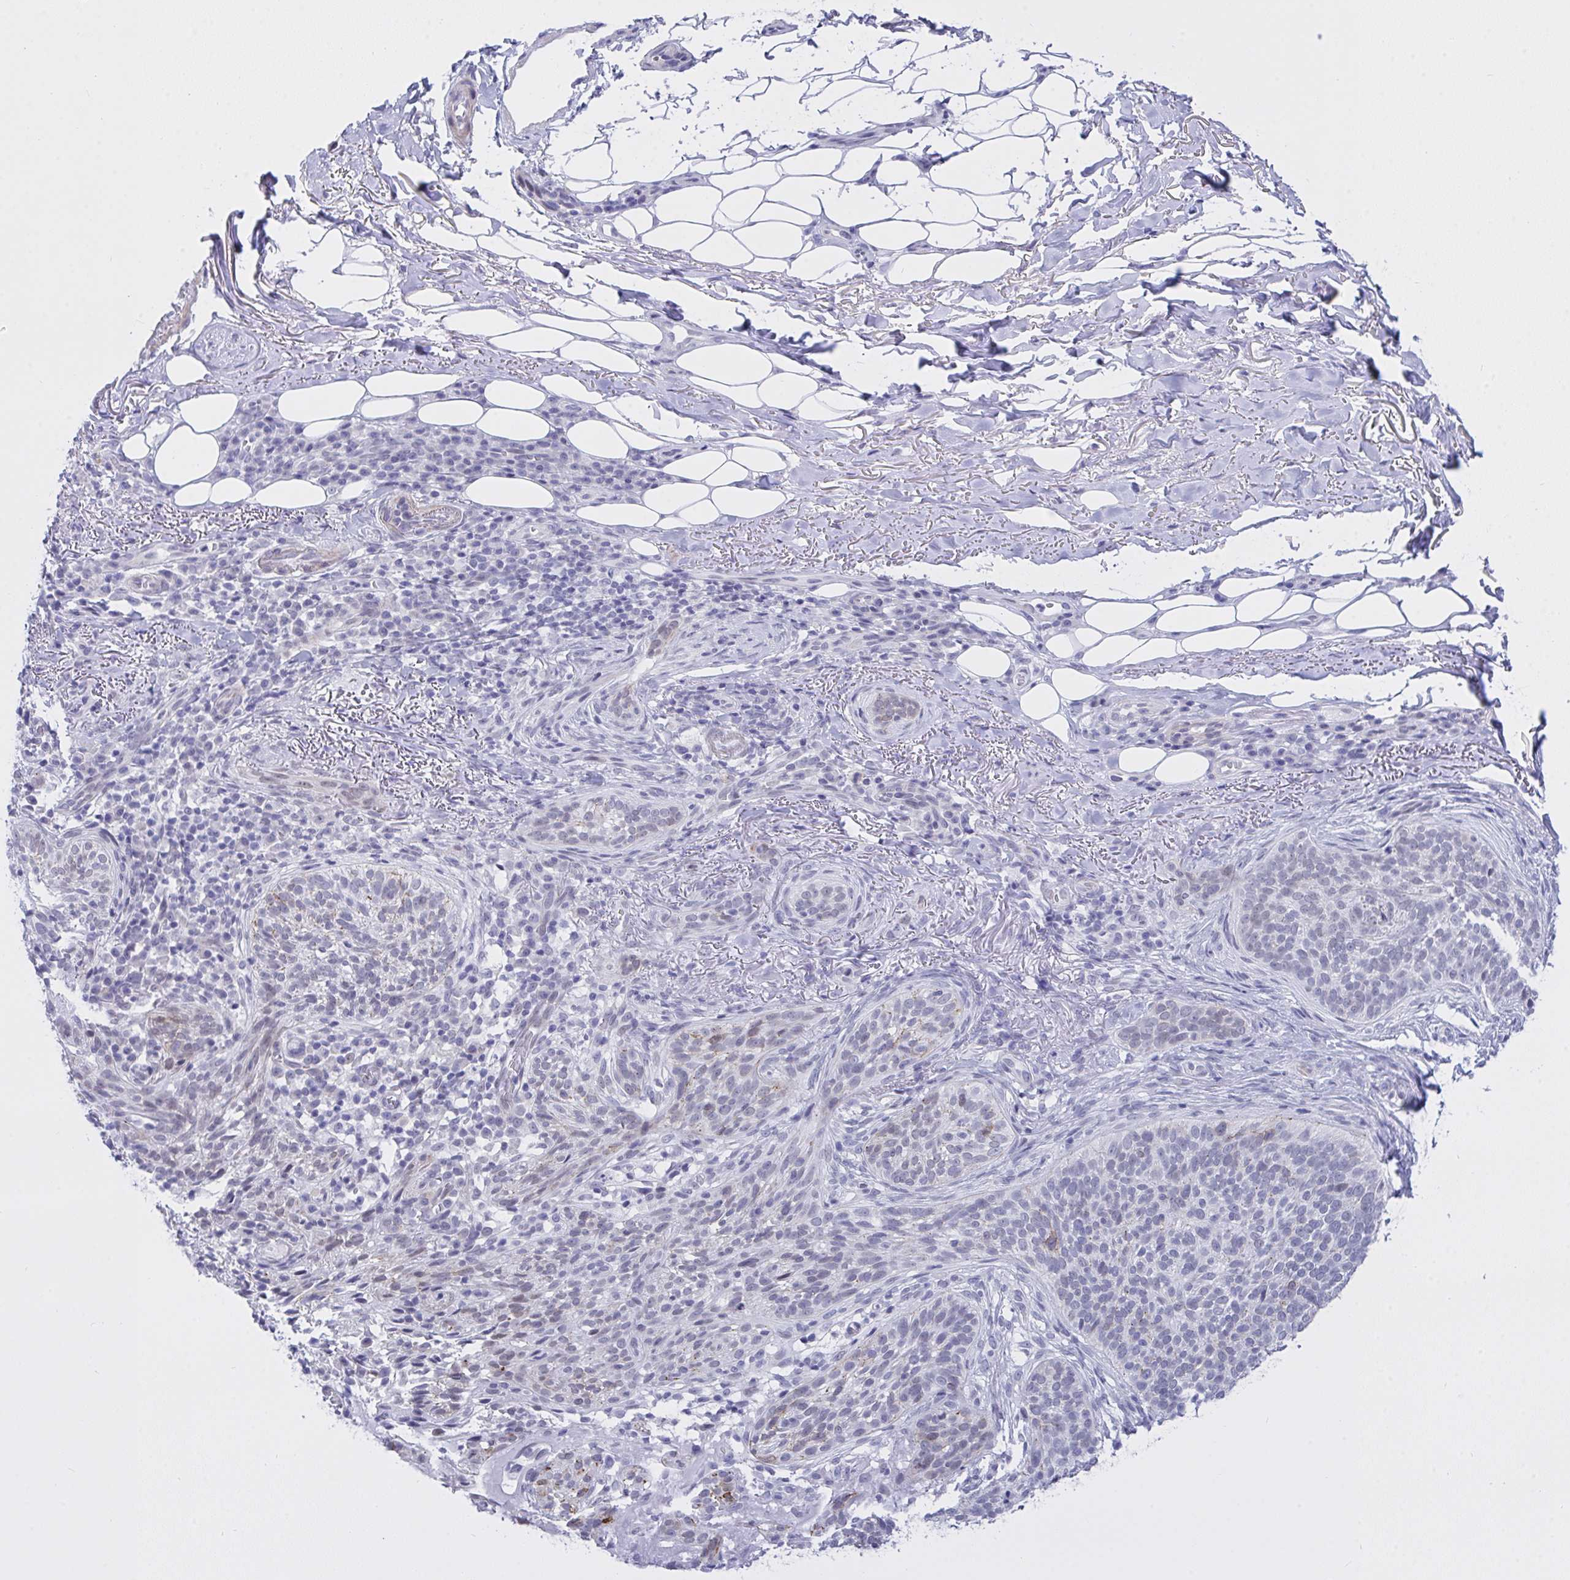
{"staining": {"intensity": "negative", "quantity": "none", "location": "none"}, "tissue": "skin cancer", "cell_type": "Tumor cells", "image_type": "cancer", "snomed": [{"axis": "morphology", "description": "Basal cell carcinoma"}, {"axis": "topography", "description": "Skin"}, {"axis": "topography", "description": "Skin of head"}], "caption": "Histopathology image shows no significant protein staining in tumor cells of skin cancer.", "gene": "FBXL22", "patient": {"sex": "male", "age": 62}}